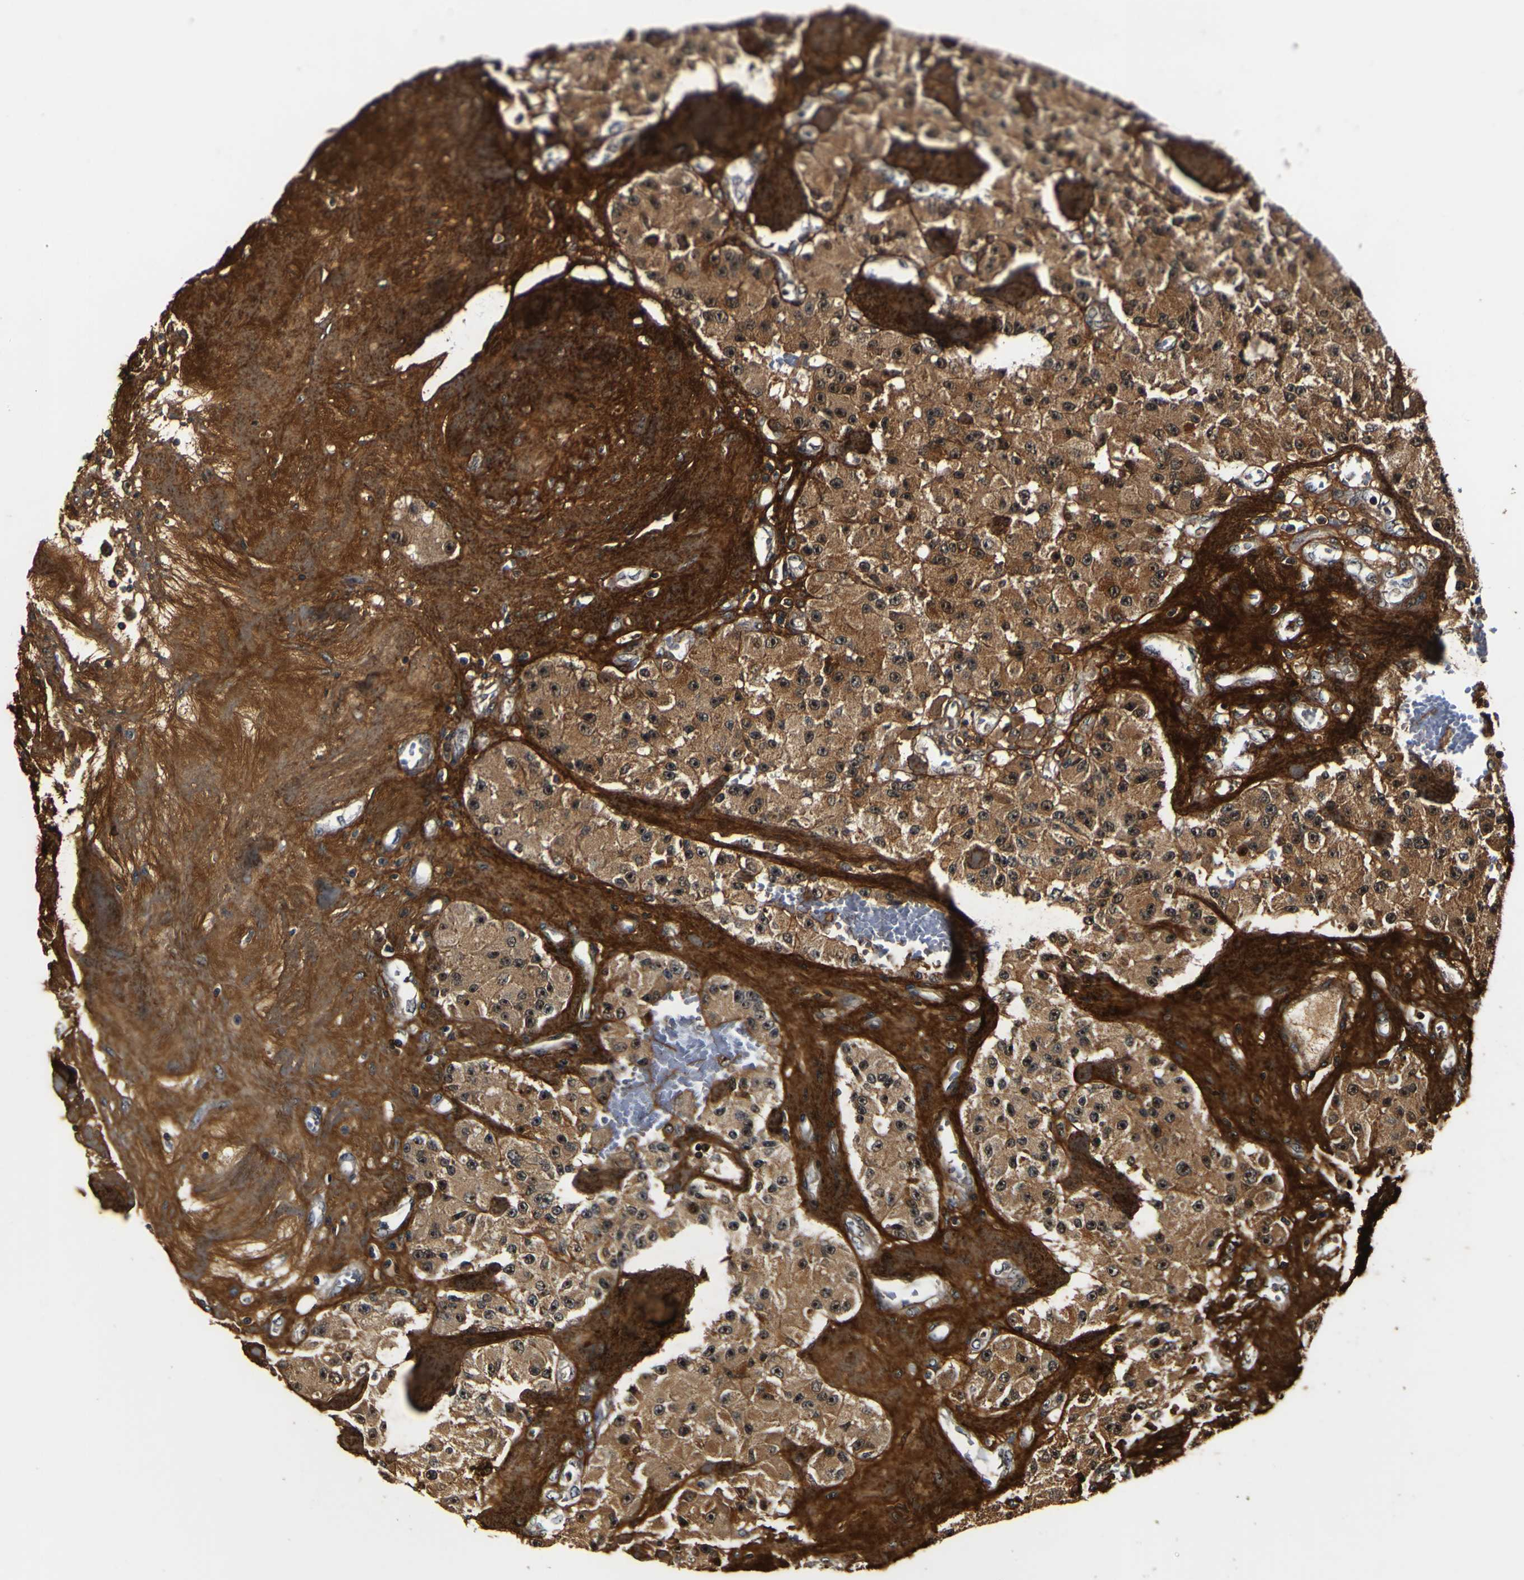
{"staining": {"intensity": "moderate", "quantity": ">75%", "location": "cytoplasmic/membranous,nuclear"}, "tissue": "carcinoid", "cell_type": "Tumor cells", "image_type": "cancer", "snomed": [{"axis": "morphology", "description": "Carcinoid, malignant, NOS"}, {"axis": "topography", "description": "Pancreas"}], "caption": "An image showing moderate cytoplasmic/membranous and nuclear staining in about >75% of tumor cells in carcinoid, as visualized by brown immunohistochemical staining.", "gene": "LRP4", "patient": {"sex": "male", "age": 41}}